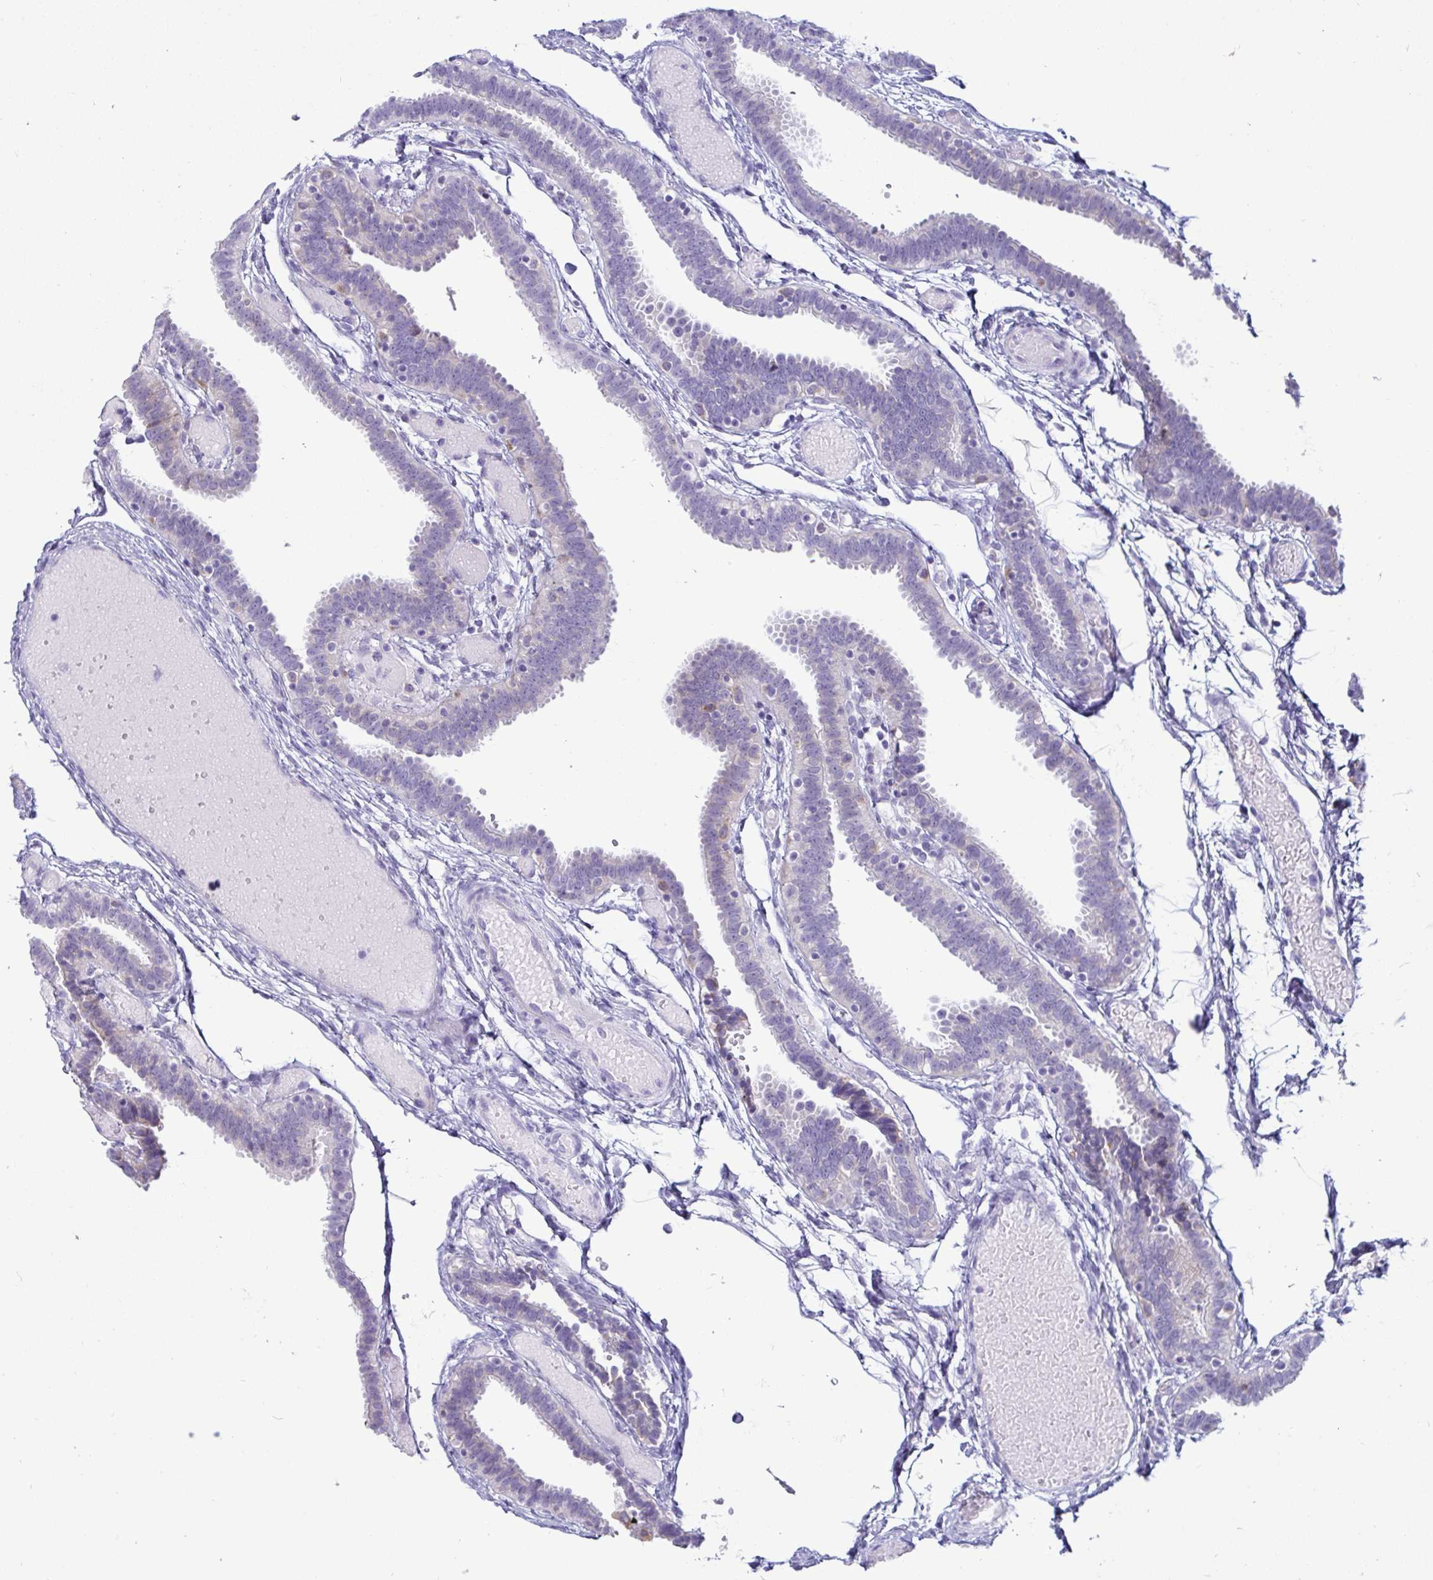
{"staining": {"intensity": "negative", "quantity": "none", "location": "none"}, "tissue": "fallopian tube", "cell_type": "Glandular cells", "image_type": "normal", "snomed": [{"axis": "morphology", "description": "Normal tissue, NOS"}, {"axis": "topography", "description": "Fallopian tube"}], "caption": "IHC photomicrograph of normal fallopian tube stained for a protein (brown), which reveals no positivity in glandular cells.", "gene": "TFPI2", "patient": {"sex": "female", "age": 37}}